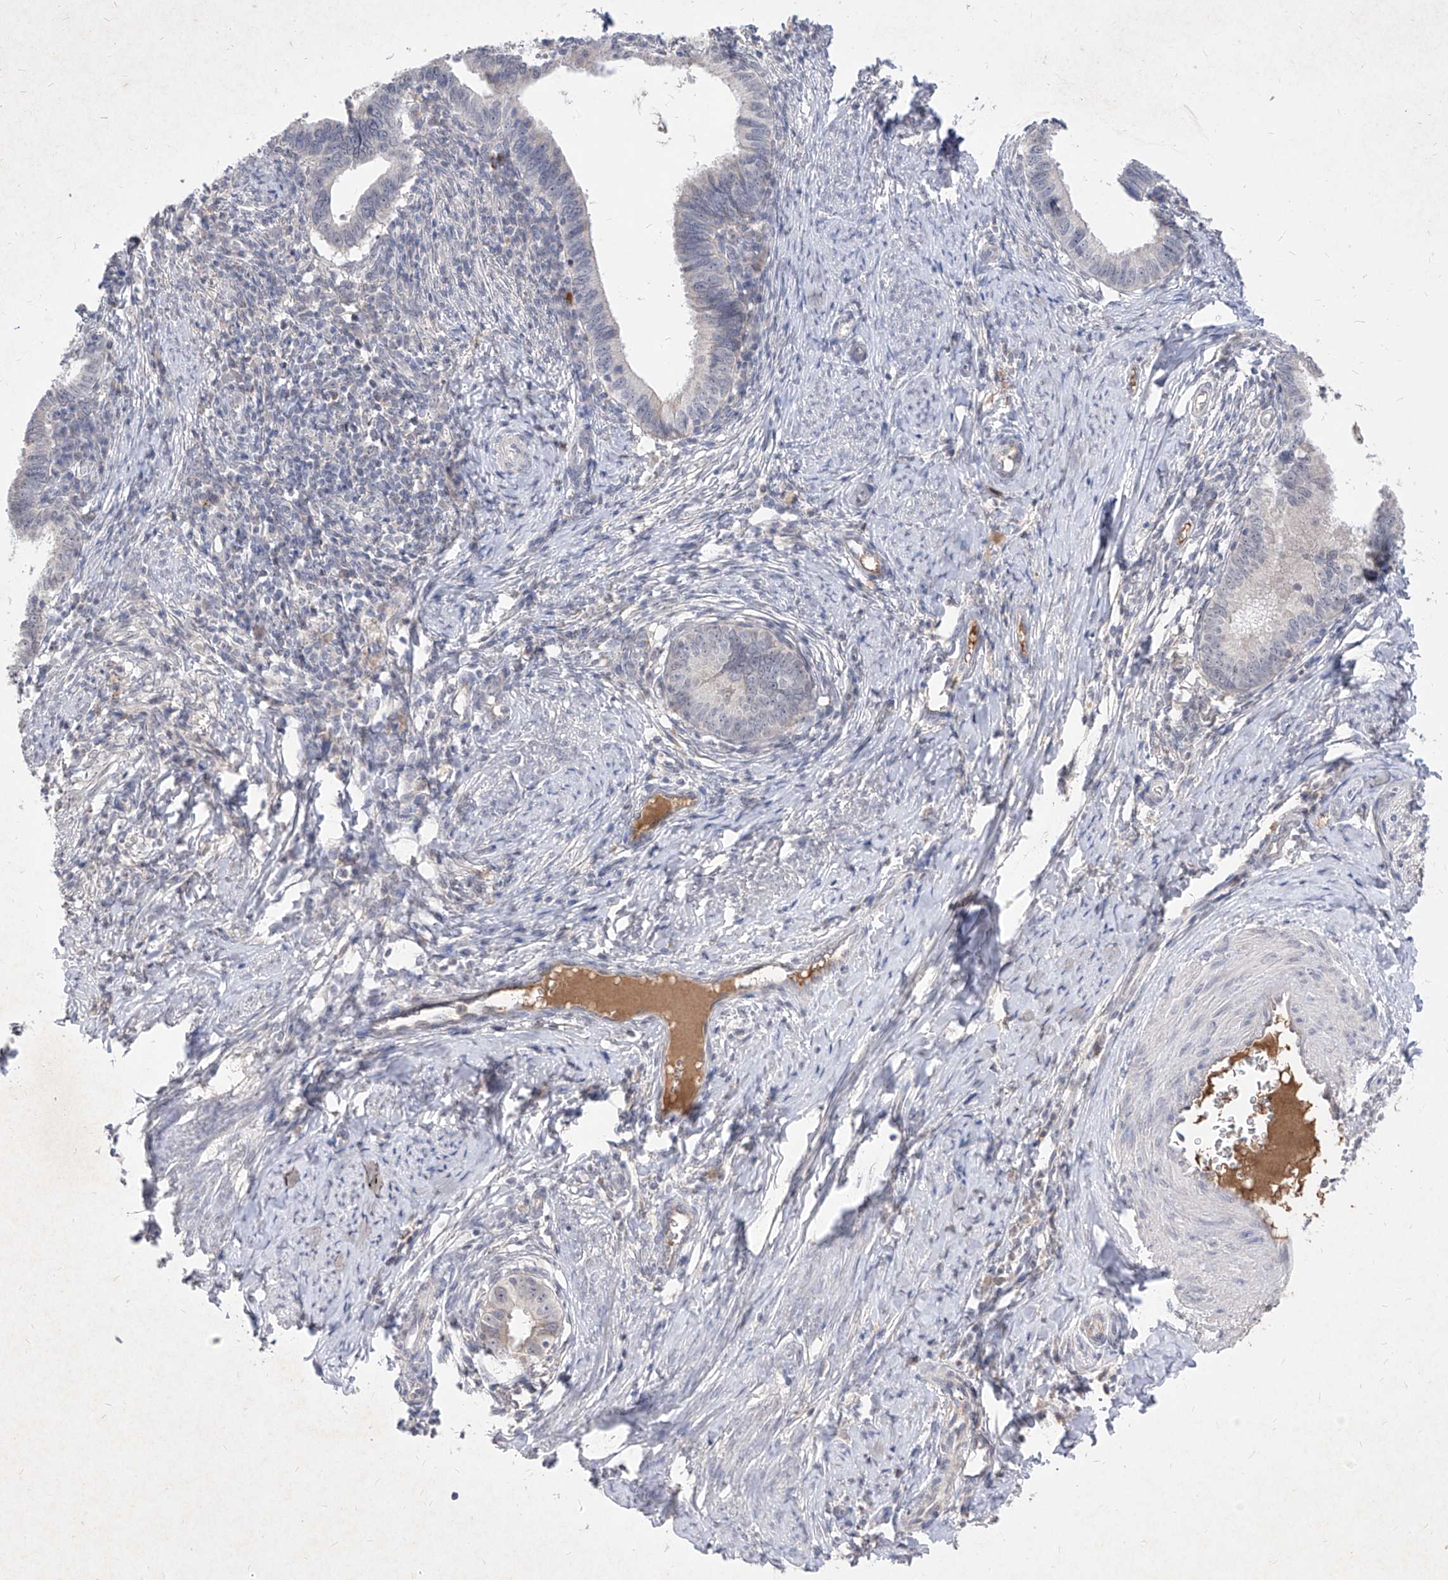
{"staining": {"intensity": "negative", "quantity": "none", "location": "none"}, "tissue": "cervical cancer", "cell_type": "Tumor cells", "image_type": "cancer", "snomed": [{"axis": "morphology", "description": "Adenocarcinoma, NOS"}, {"axis": "topography", "description": "Cervix"}], "caption": "Immunohistochemical staining of cervical cancer (adenocarcinoma) displays no significant positivity in tumor cells. The staining is performed using DAB (3,3'-diaminobenzidine) brown chromogen with nuclei counter-stained in using hematoxylin.", "gene": "C4A", "patient": {"sex": "female", "age": 36}}